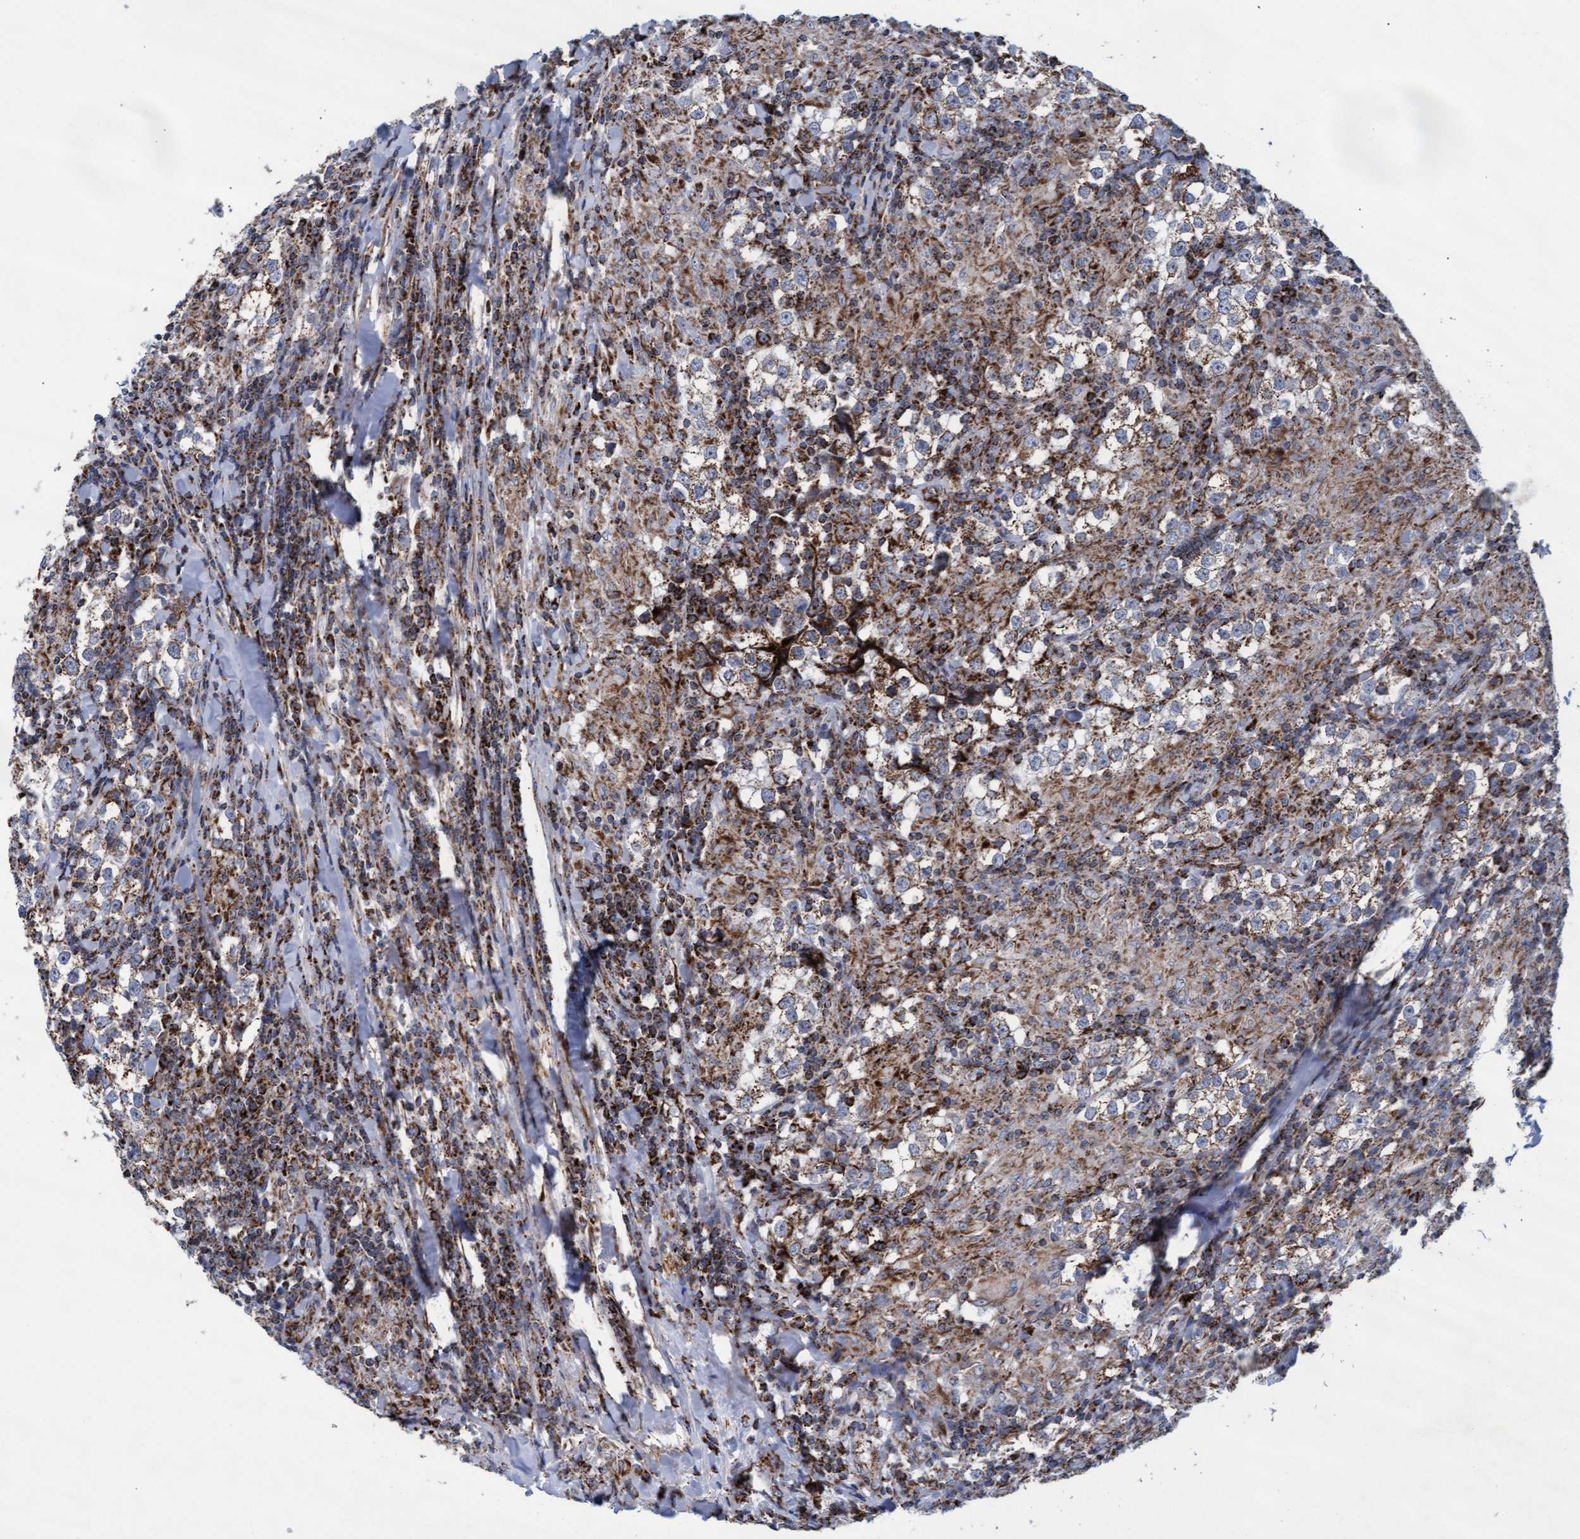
{"staining": {"intensity": "weak", "quantity": ">75%", "location": "cytoplasmic/membranous"}, "tissue": "testis cancer", "cell_type": "Tumor cells", "image_type": "cancer", "snomed": [{"axis": "morphology", "description": "Seminoma, NOS"}, {"axis": "morphology", "description": "Carcinoma, Embryonal, NOS"}, {"axis": "topography", "description": "Testis"}], "caption": "Immunohistochemistry micrograph of human testis cancer (embryonal carcinoma) stained for a protein (brown), which demonstrates low levels of weak cytoplasmic/membranous positivity in approximately >75% of tumor cells.", "gene": "MRPL38", "patient": {"sex": "male", "age": 36}}